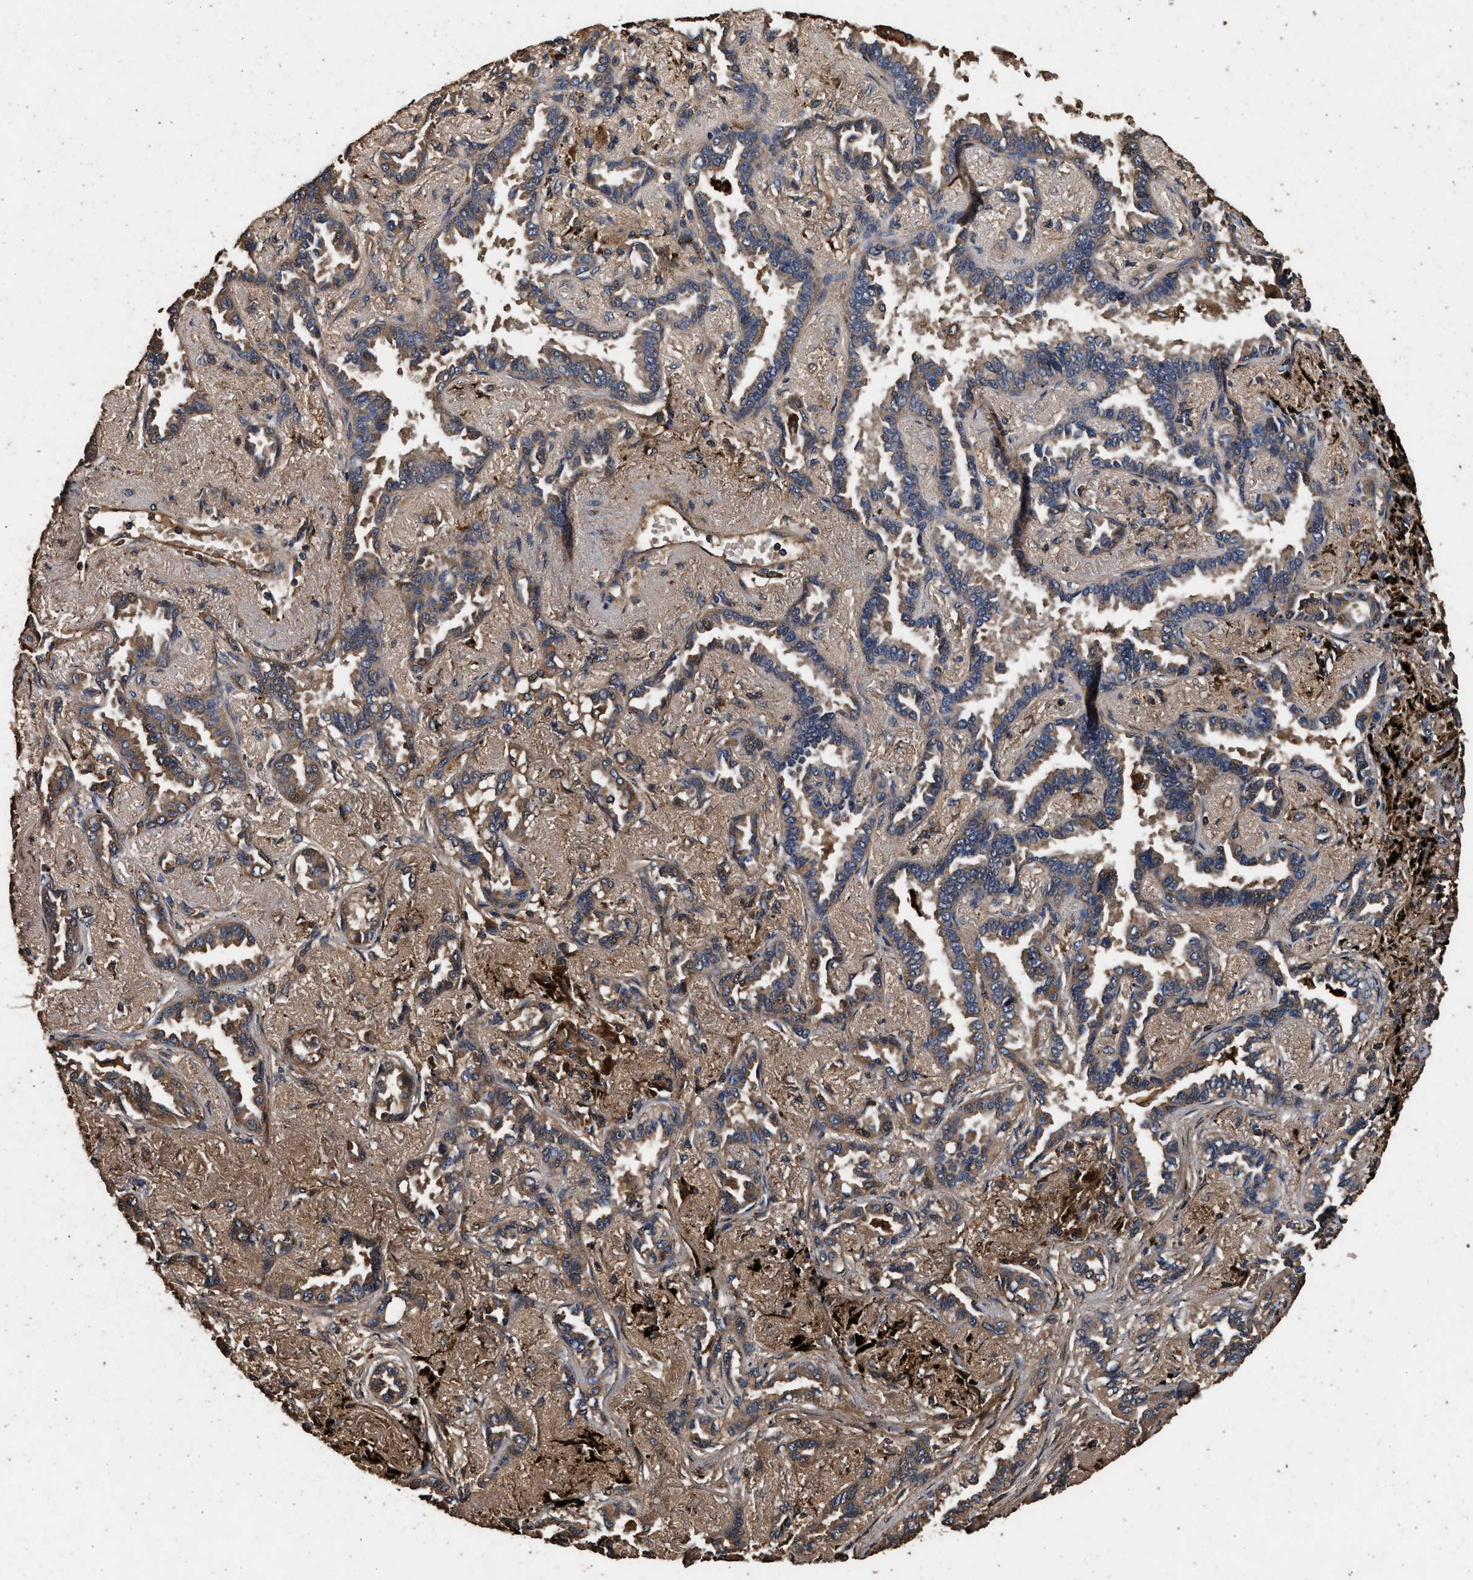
{"staining": {"intensity": "weak", "quantity": "25%-75%", "location": "cytoplasmic/membranous"}, "tissue": "lung cancer", "cell_type": "Tumor cells", "image_type": "cancer", "snomed": [{"axis": "morphology", "description": "Adenocarcinoma, NOS"}, {"axis": "topography", "description": "Lung"}], "caption": "A low amount of weak cytoplasmic/membranous positivity is present in approximately 25%-75% of tumor cells in adenocarcinoma (lung) tissue.", "gene": "KYAT1", "patient": {"sex": "male", "age": 59}}